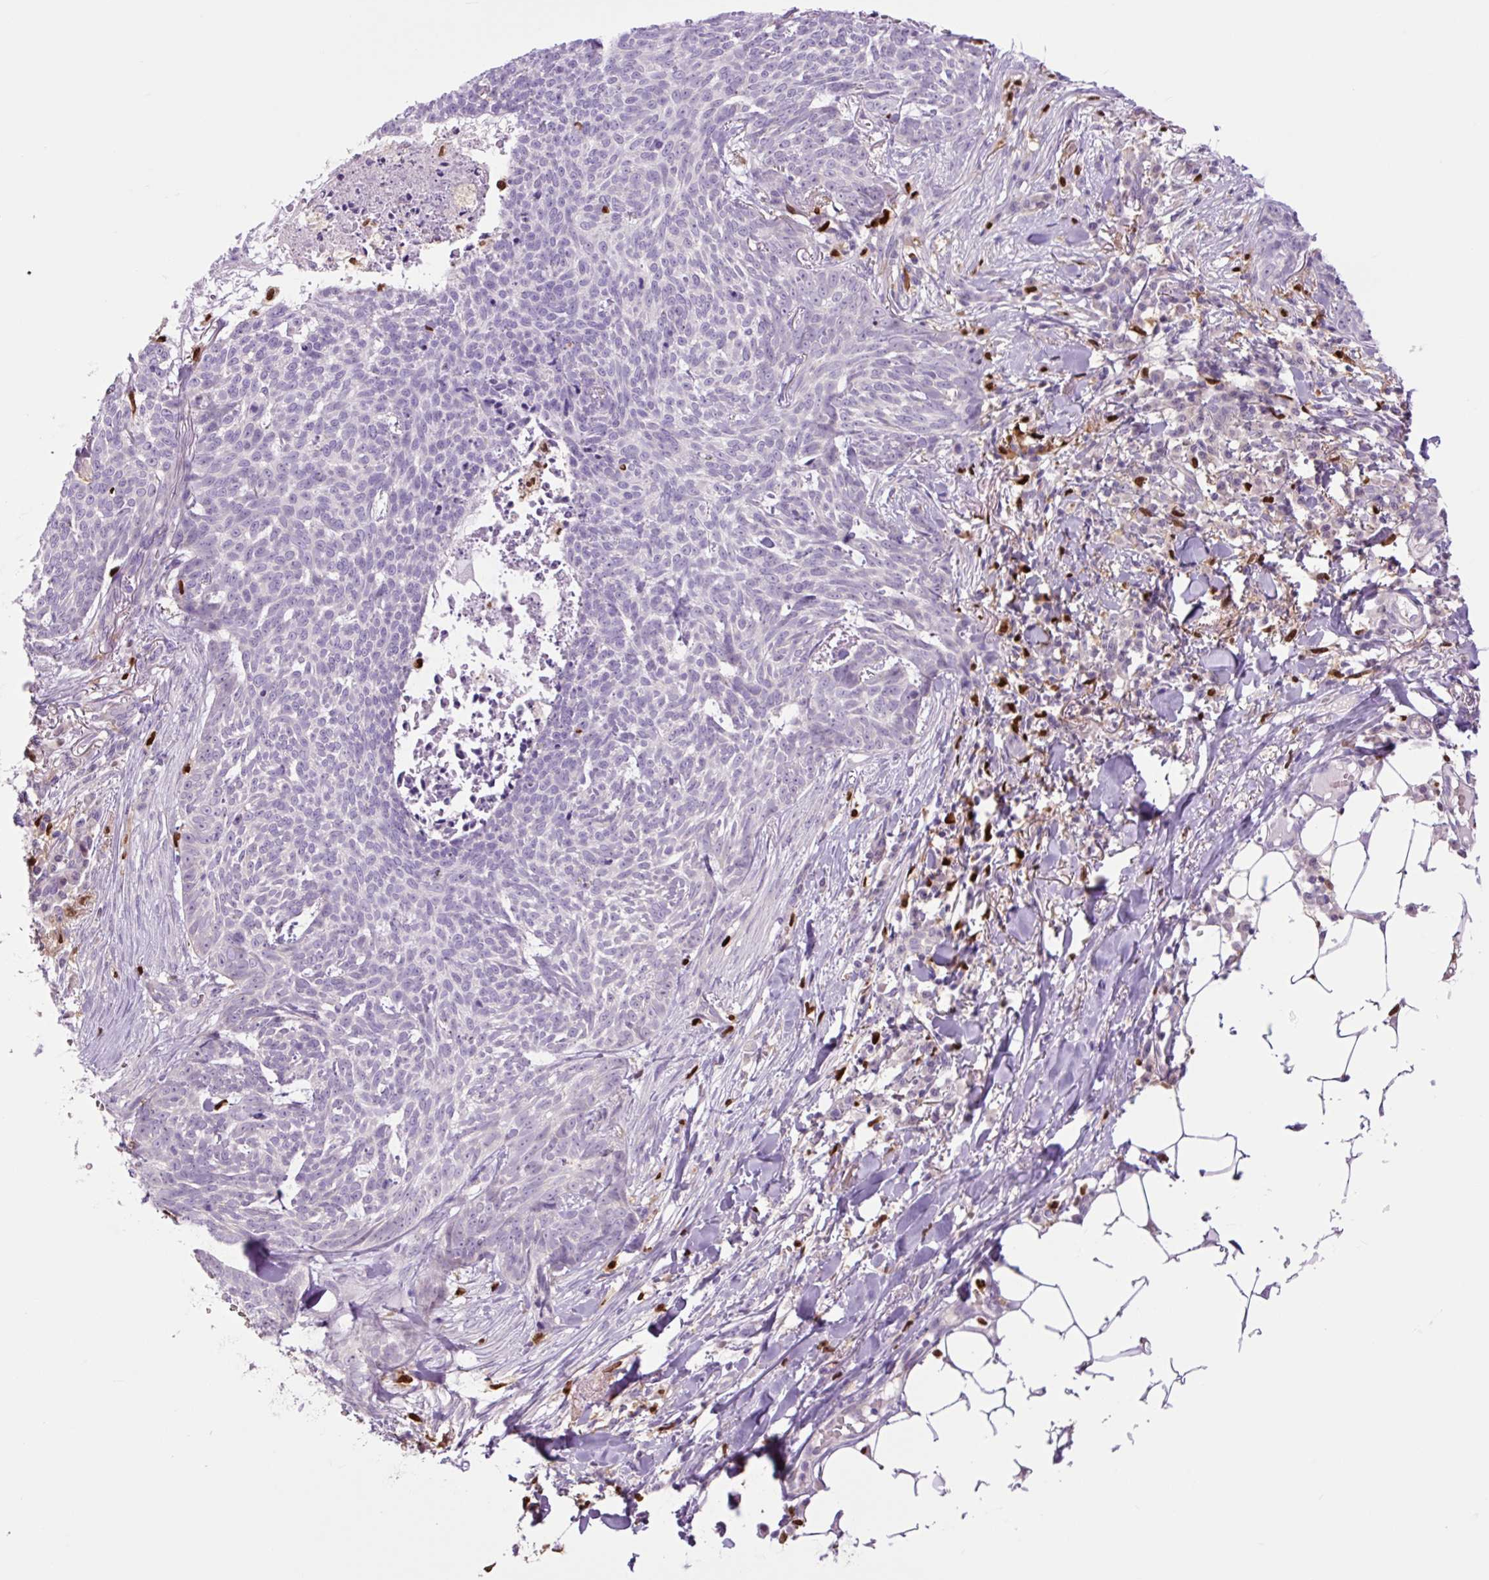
{"staining": {"intensity": "negative", "quantity": "none", "location": "none"}, "tissue": "skin cancer", "cell_type": "Tumor cells", "image_type": "cancer", "snomed": [{"axis": "morphology", "description": "Basal cell carcinoma"}, {"axis": "topography", "description": "Skin"}], "caption": "High magnification brightfield microscopy of basal cell carcinoma (skin) stained with DAB (3,3'-diaminobenzidine) (brown) and counterstained with hematoxylin (blue): tumor cells show no significant positivity.", "gene": "SPI1", "patient": {"sex": "female", "age": 93}}